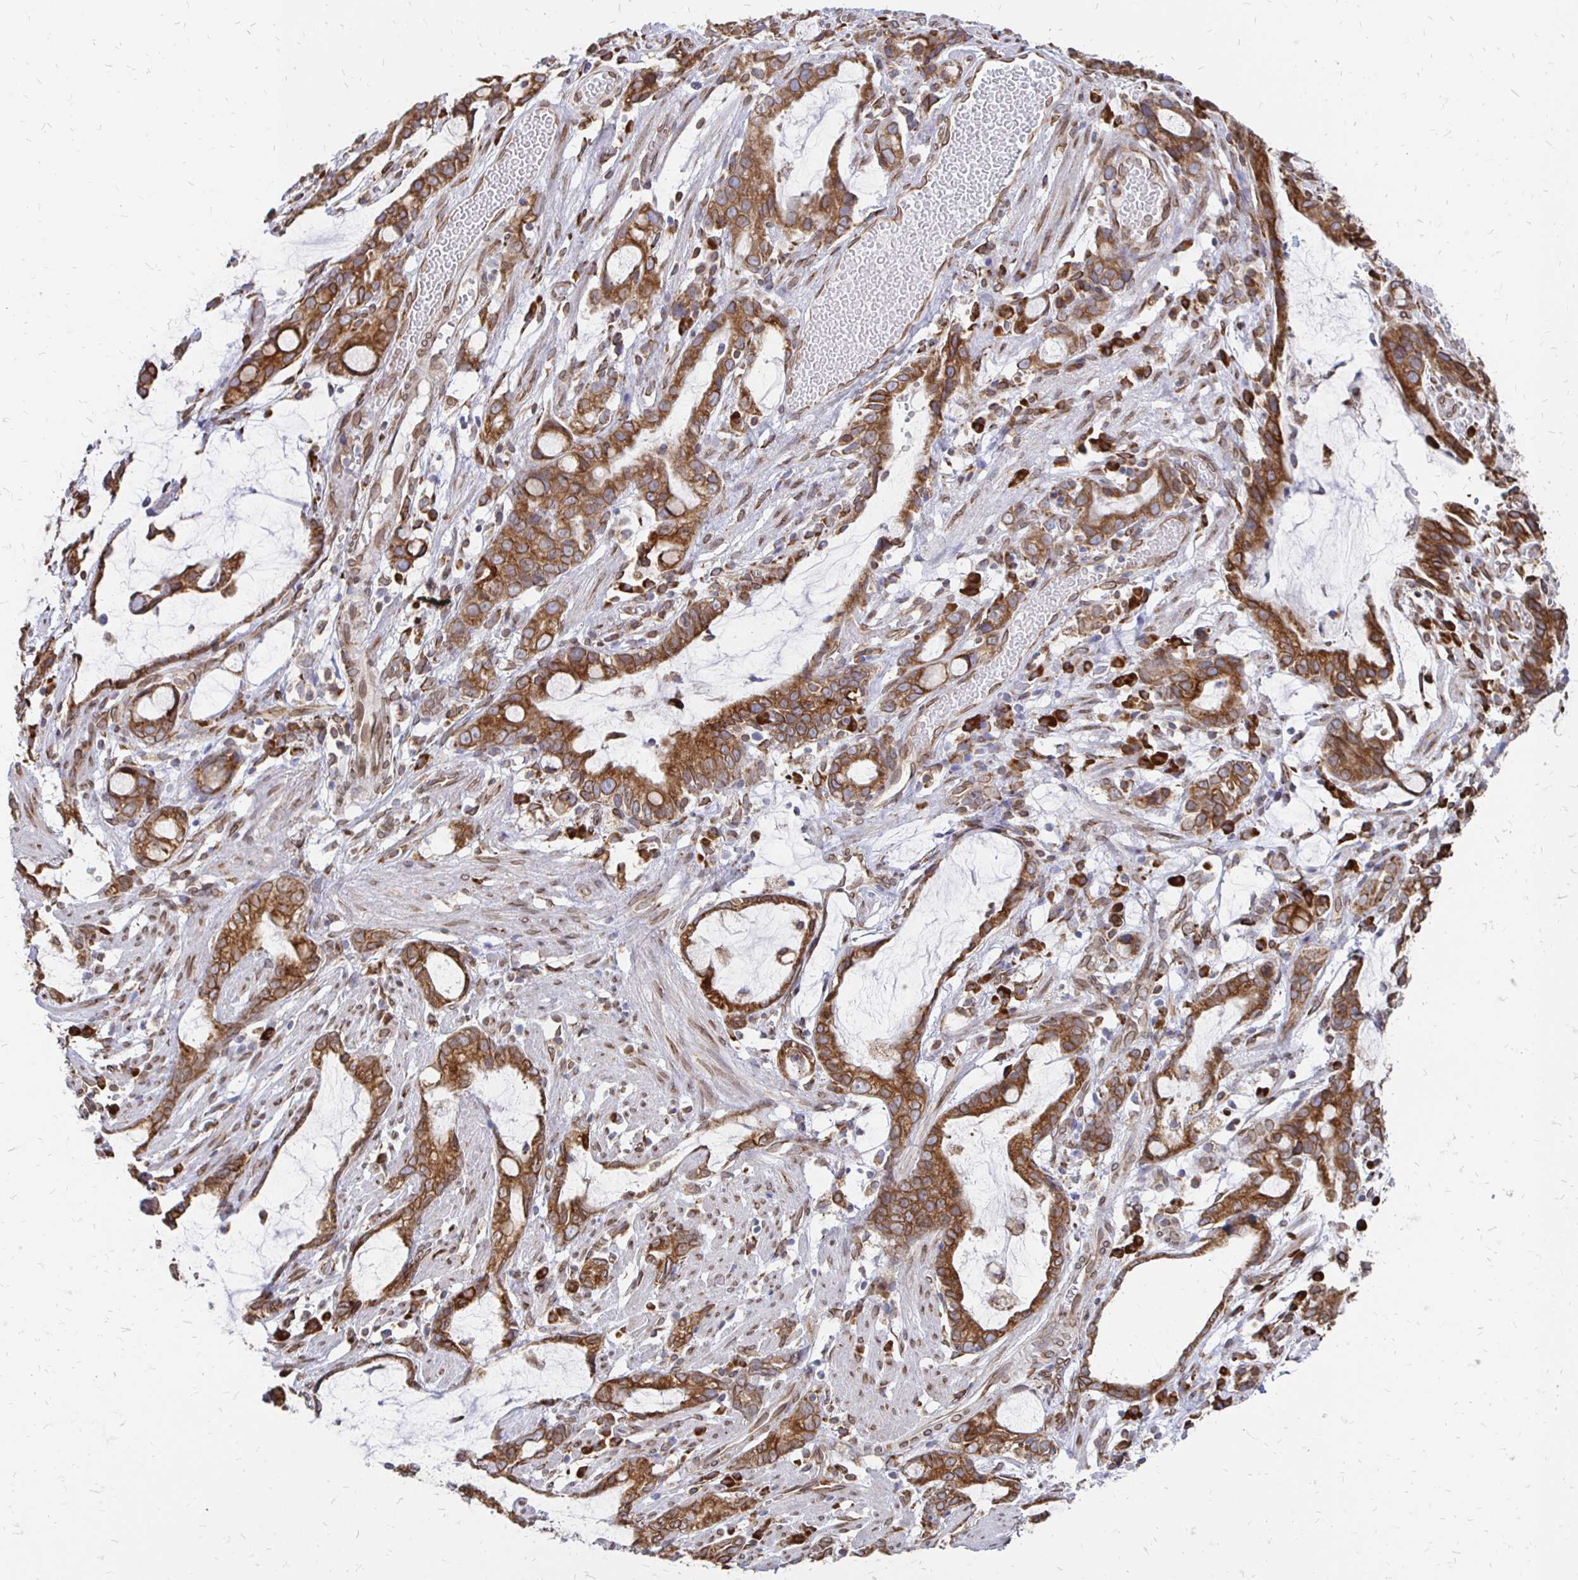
{"staining": {"intensity": "strong", "quantity": ">75%", "location": "cytoplasmic/membranous,nuclear"}, "tissue": "stomach cancer", "cell_type": "Tumor cells", "image_type": "cancer", "snomed": [{"axis": "morphology", "description": "Adenocarcinoma, NOS"}, {"axis": "topography", "description": "Stomach"}], "caption": "Stomach cancer stained with DAB (3,3'-diaminobenzidine) IHC displays high levels of strong cytoplasmic/membranous and nuclear positivity in about >75% of tumor cells.", "gene": "PELI3", "patient": {"sex": "male", "age": 55}}